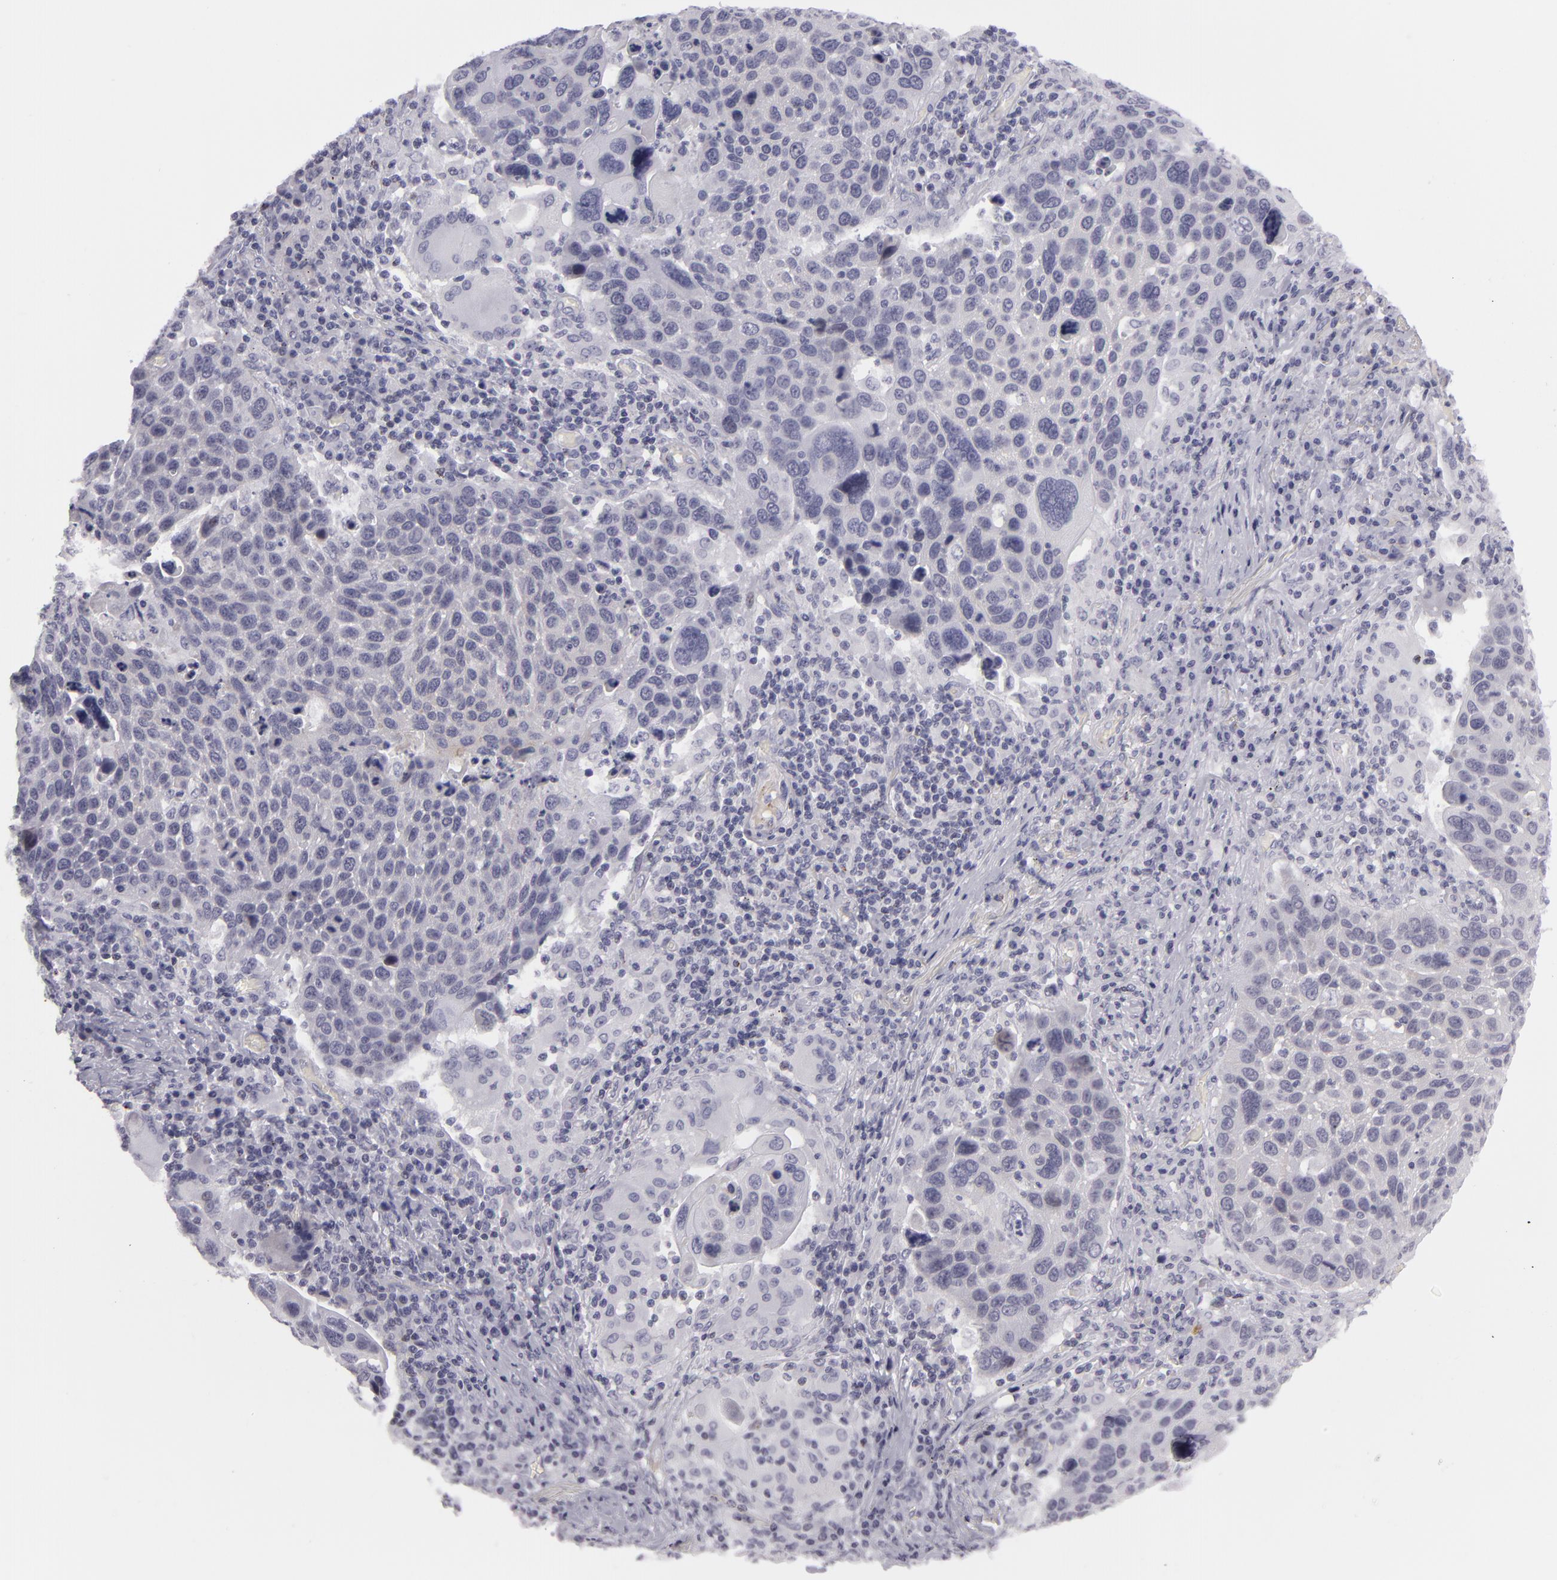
{"staining": {"intensity": "negative", "quantity": "none", "location": "none"}, "tissue": "lung cancer", "cell_type": "Tumor cells", "image_type": "cancer", "snomed": [{"axis": "morphology", "description": "Squamous cell carcinoma, NOS"}, {"axis": "topography", "description": "Lung"}], "caption": "Tumor cells are negative for brown protein staining in squamous cell carcinoma (lung).", "gene": "CTNNB1", "patient": {"sex": "male", "age": 68}}